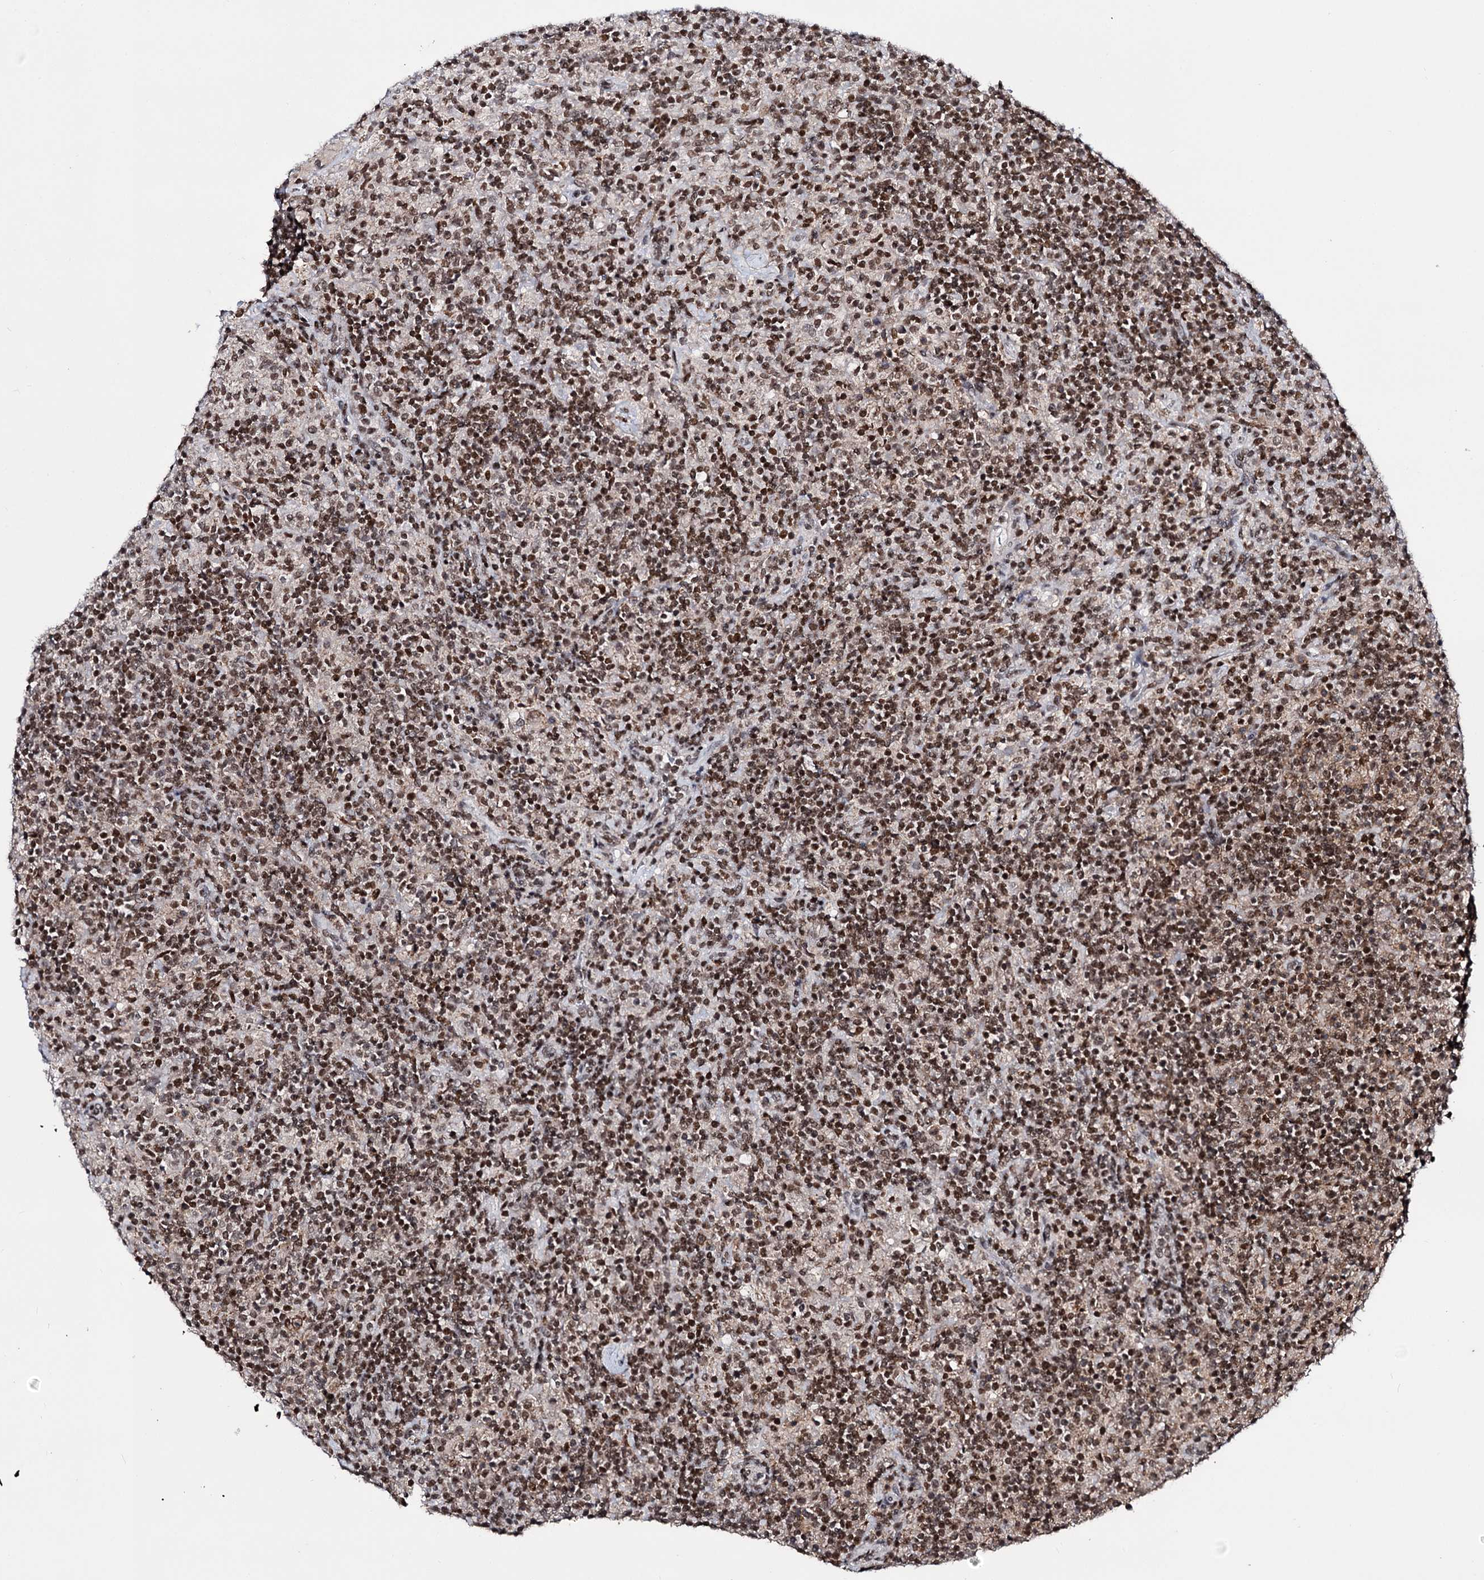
{"staining": {"intensity": "moderate", "quantity": ">75%", "location": "nuclear"}, "tissue": "lymphoma", "cell_type": "Tumor cells", "image_type": "cancer", "snomed": [{"axis": "morphology", "description": "Hodgkin's disease, NOS"}, {"axis": "topography", "description": "Lymph node"}], "caption": "DAB immunohistochemical staining of Hodgkin's disease exhibits moderate nuclear protein positivity in approximately >75% of tumor cells. (IHC, brightfield microscopy, high magnification).", "gene": "SMCHD1", "patient": {"sex": "male", "age": 70}}